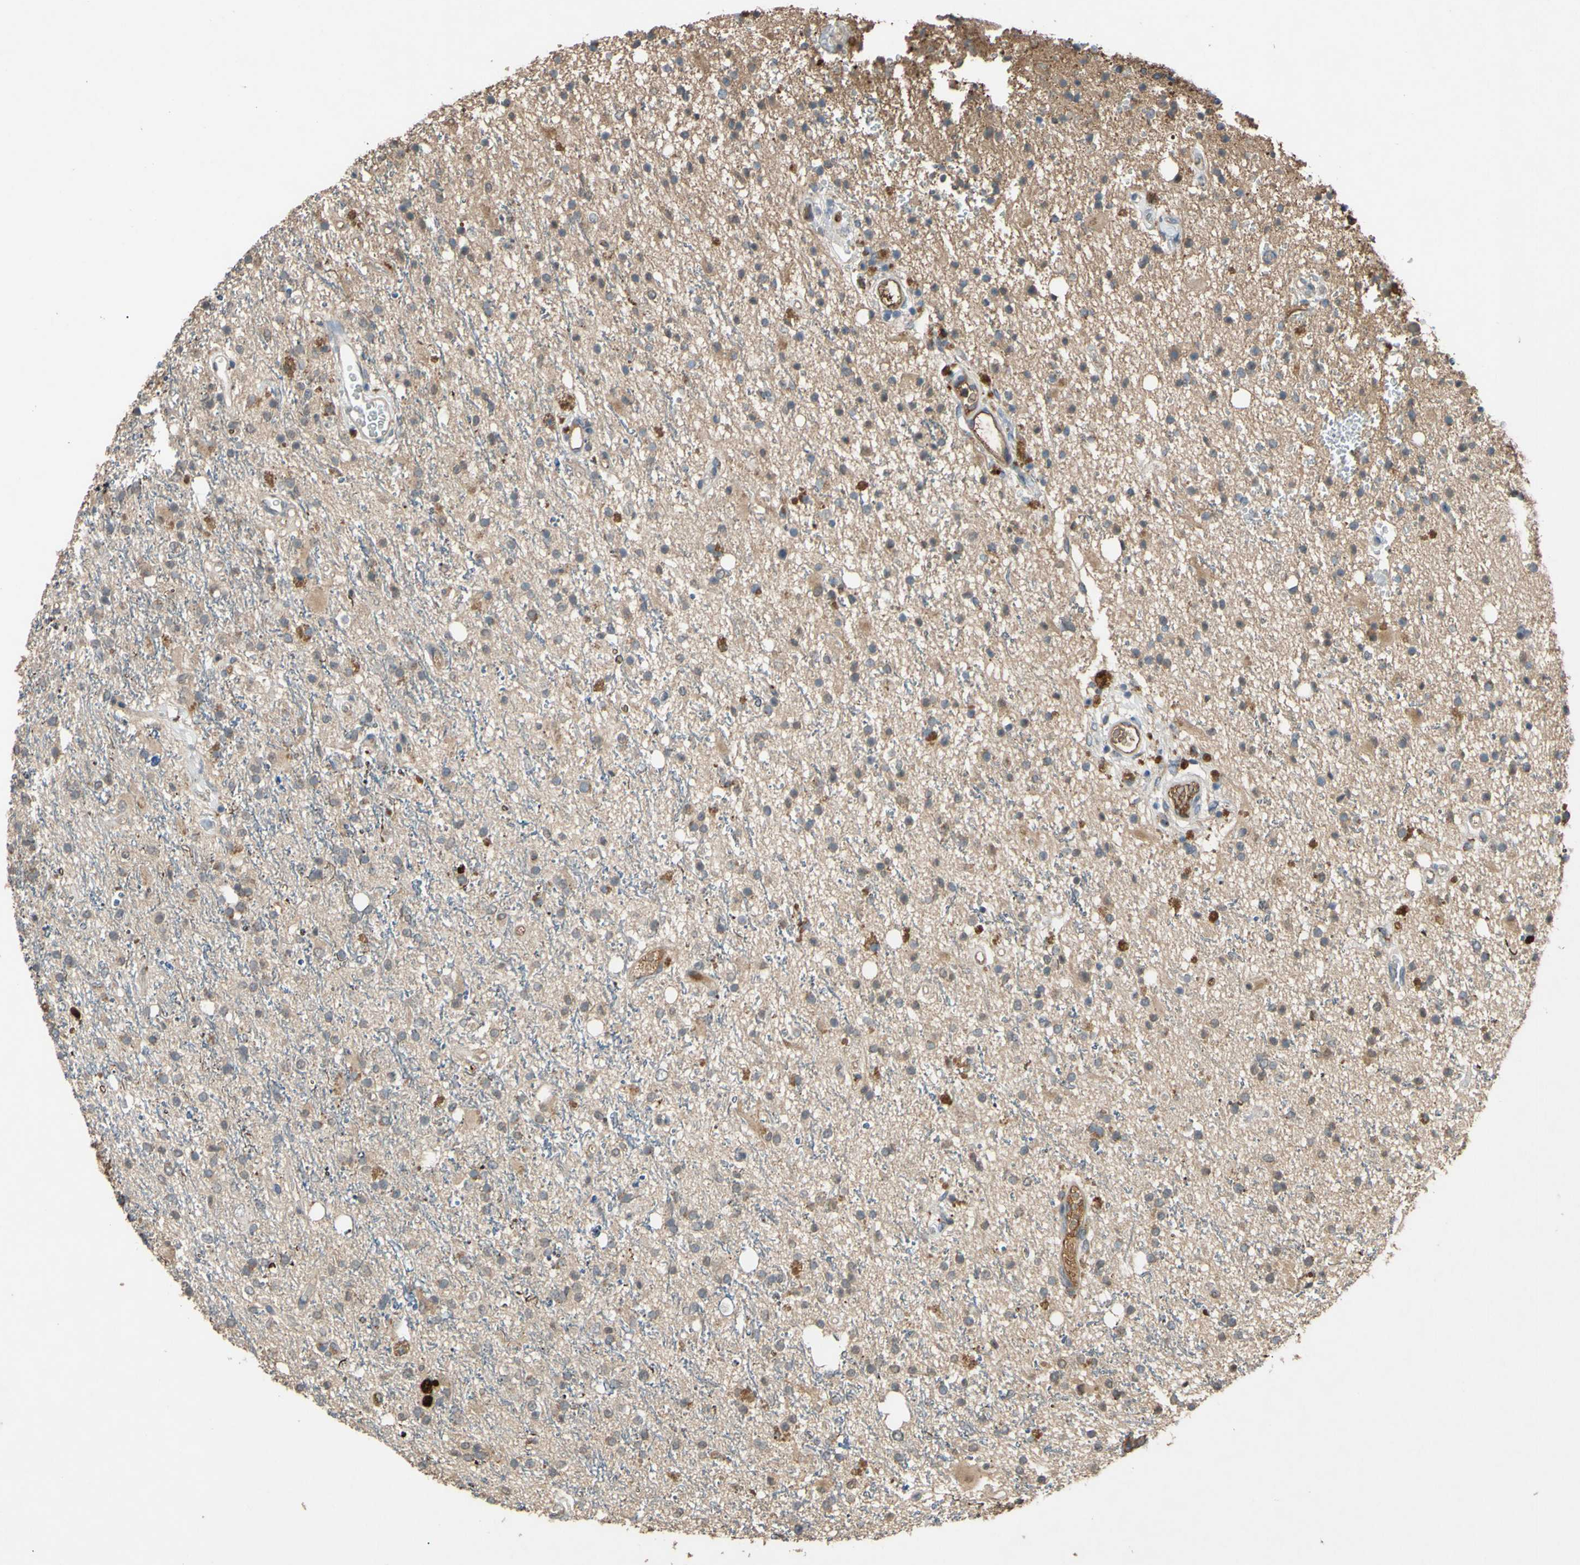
{"staining": {"intensity": "weak", "quantity": "25%-75%", "location": "cytoplasmic/membranous"}, "tissue": "glioma", "cell_type": "Tumor cells", "image_type": "cancer", "snomed": [{"axis": "morphology", "description": "Glioma, malignant, High grade"}, {"axis": "topography", "description": "Brain"}], "caption": "High-grade glioma (malignant) stained for a protein (brown) demonstrates weak cytoplasmic/membranous positive positivity in approximately 25%-75% of tumor cells.", "gene": "PTGDS", "patient": {"sex": "male", "age": 47}}